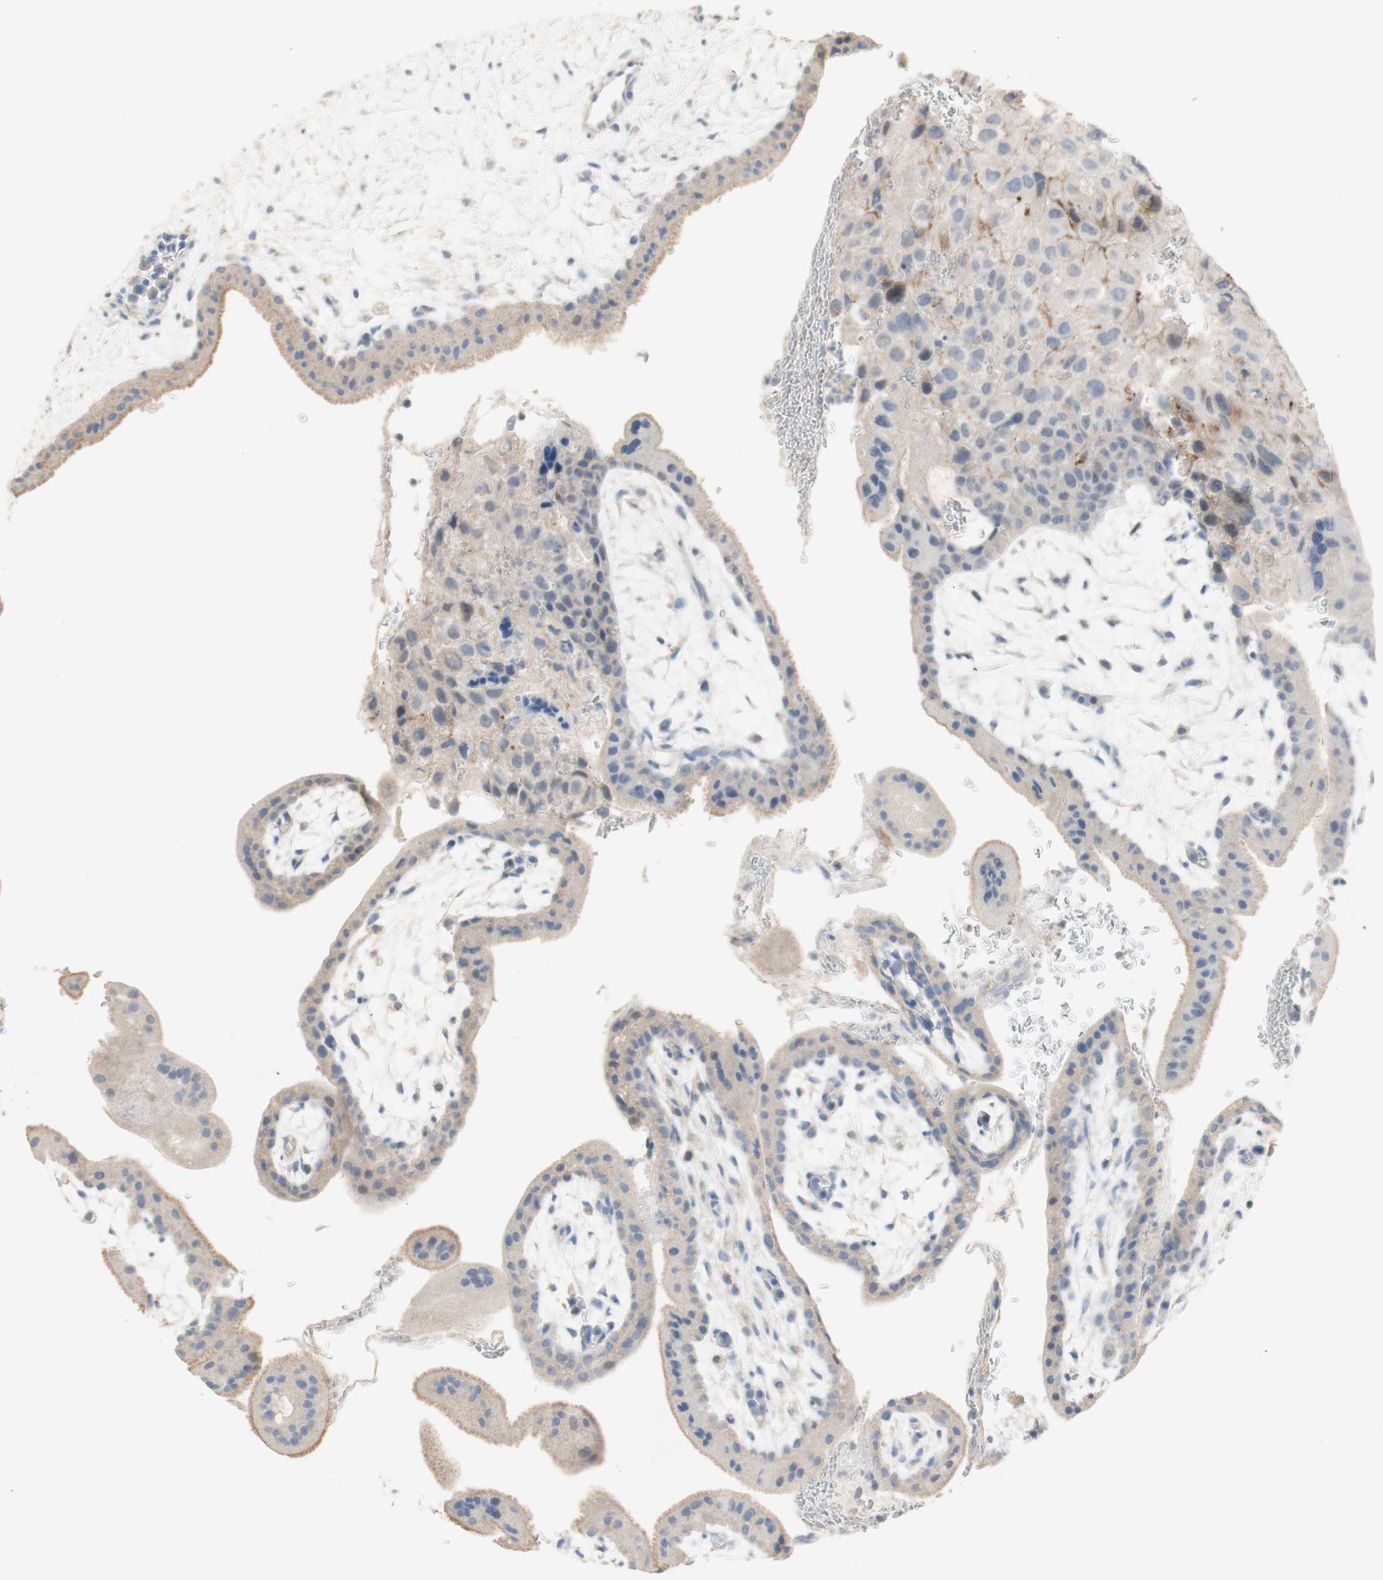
{"staining": {"intensity": "weak", "quantity": "25%-75%", "location": "cytoplasmic/membranous"}, "tissue": "placenta", "cell_type": "Decidual cells", "image_type": "normal", "snomed": [{"axis": "morphology", "description": "Normal tissue, NOS"}, {"axis": "topography", "description": "Placenta"}], "caption": "A micrograph showing weak cytoplasmic/membranous expression in approximately 25%-75% of decidual cells in benign placenta, as visualized by brown immunohistochemical staining.", "gene": "MANEA", "patient": {"sex": "female", "age": 35}}